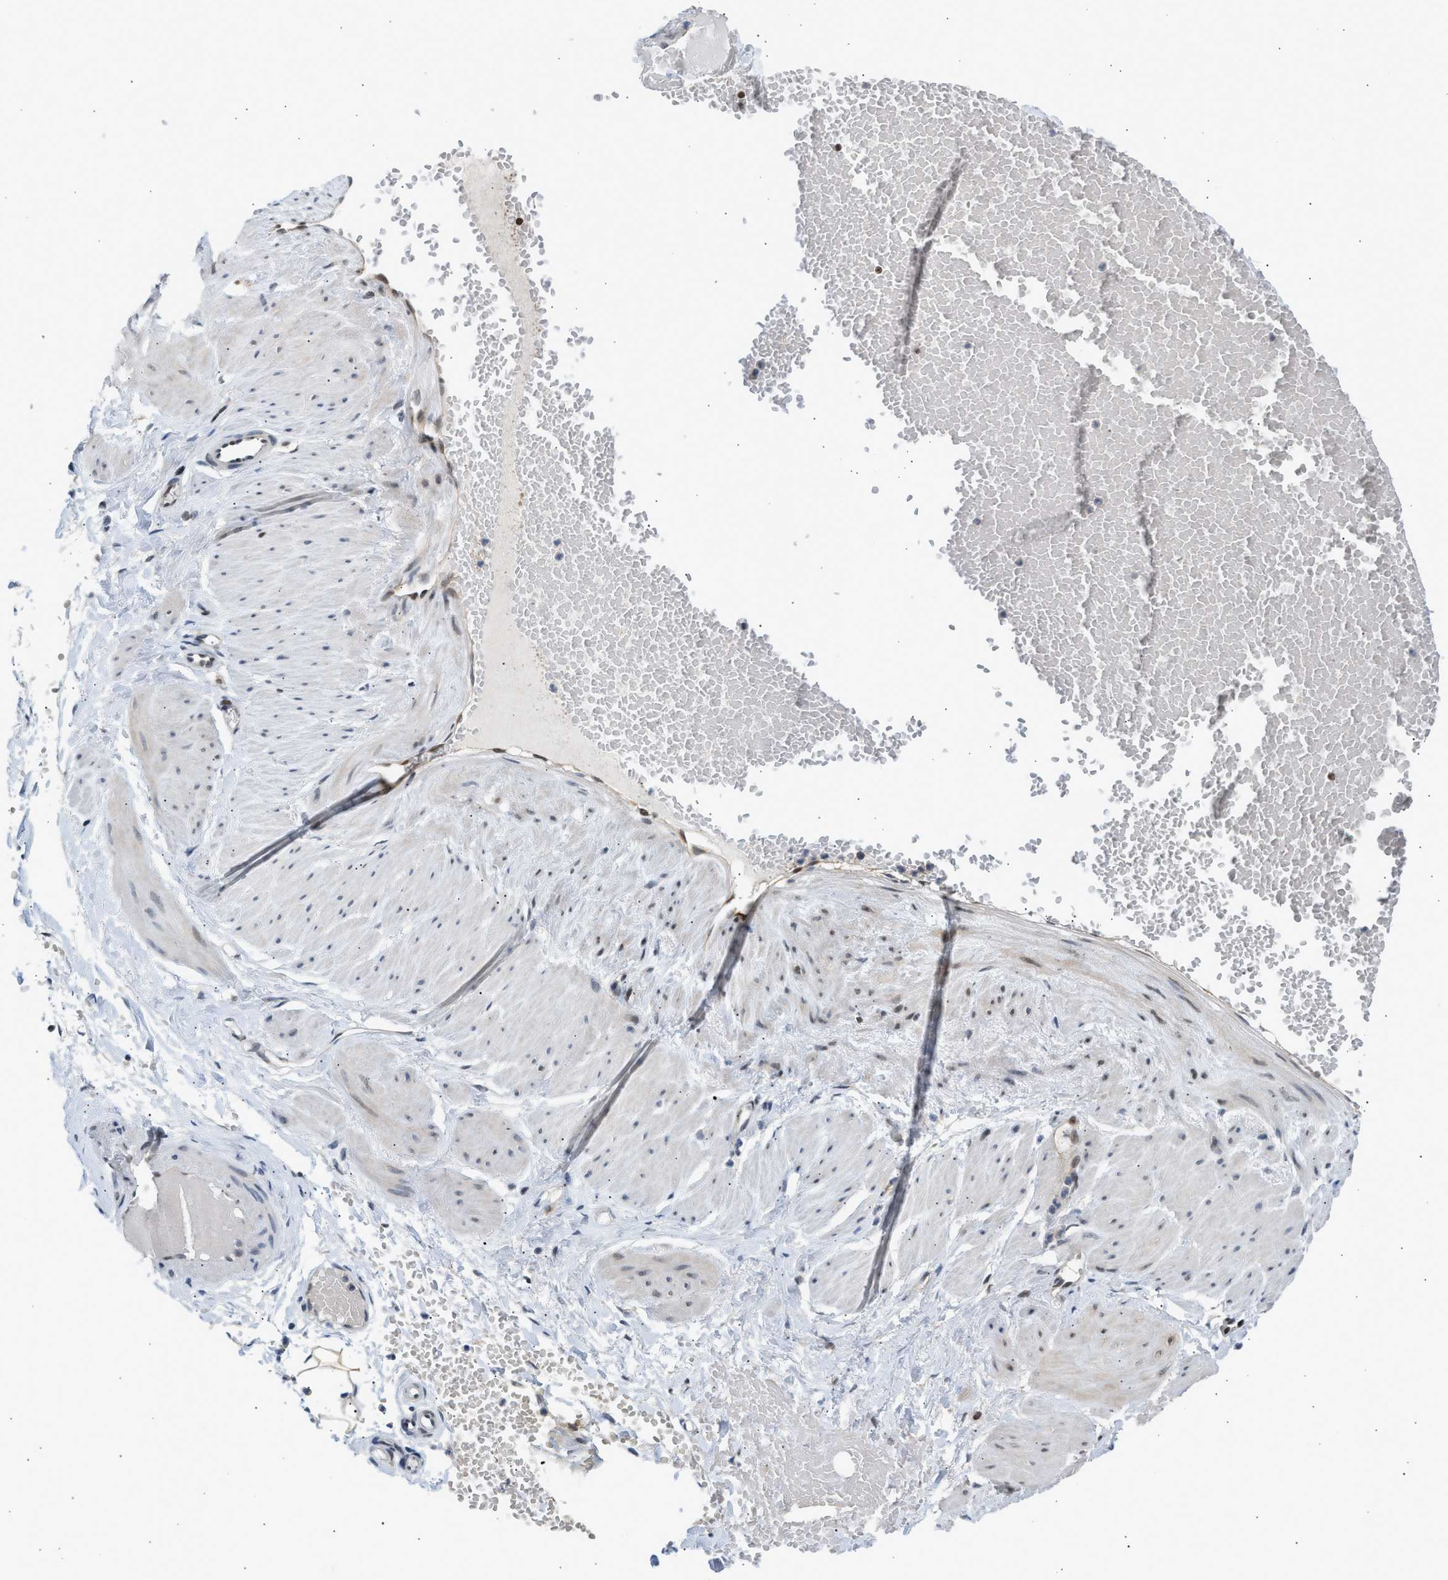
{"staining": {"intensity": "negative", "quantity": "none", "location": "none"}, "tissue": "adipose tissue", "cell_type": "Adipocytes", "image_type": "normal", "snomed": [{"axis": "morphology", "description": "Normal tissue, NOS"}, {"axis": "topography", "description": "Soft tissue"}], "caption": "This is an immunohistochemistry (IHC) histopathology image of benign human adipose tissue. There is no staining in adipocytes.", "gene": "NPS", "patient": {"sex": "male", "age": 72}}